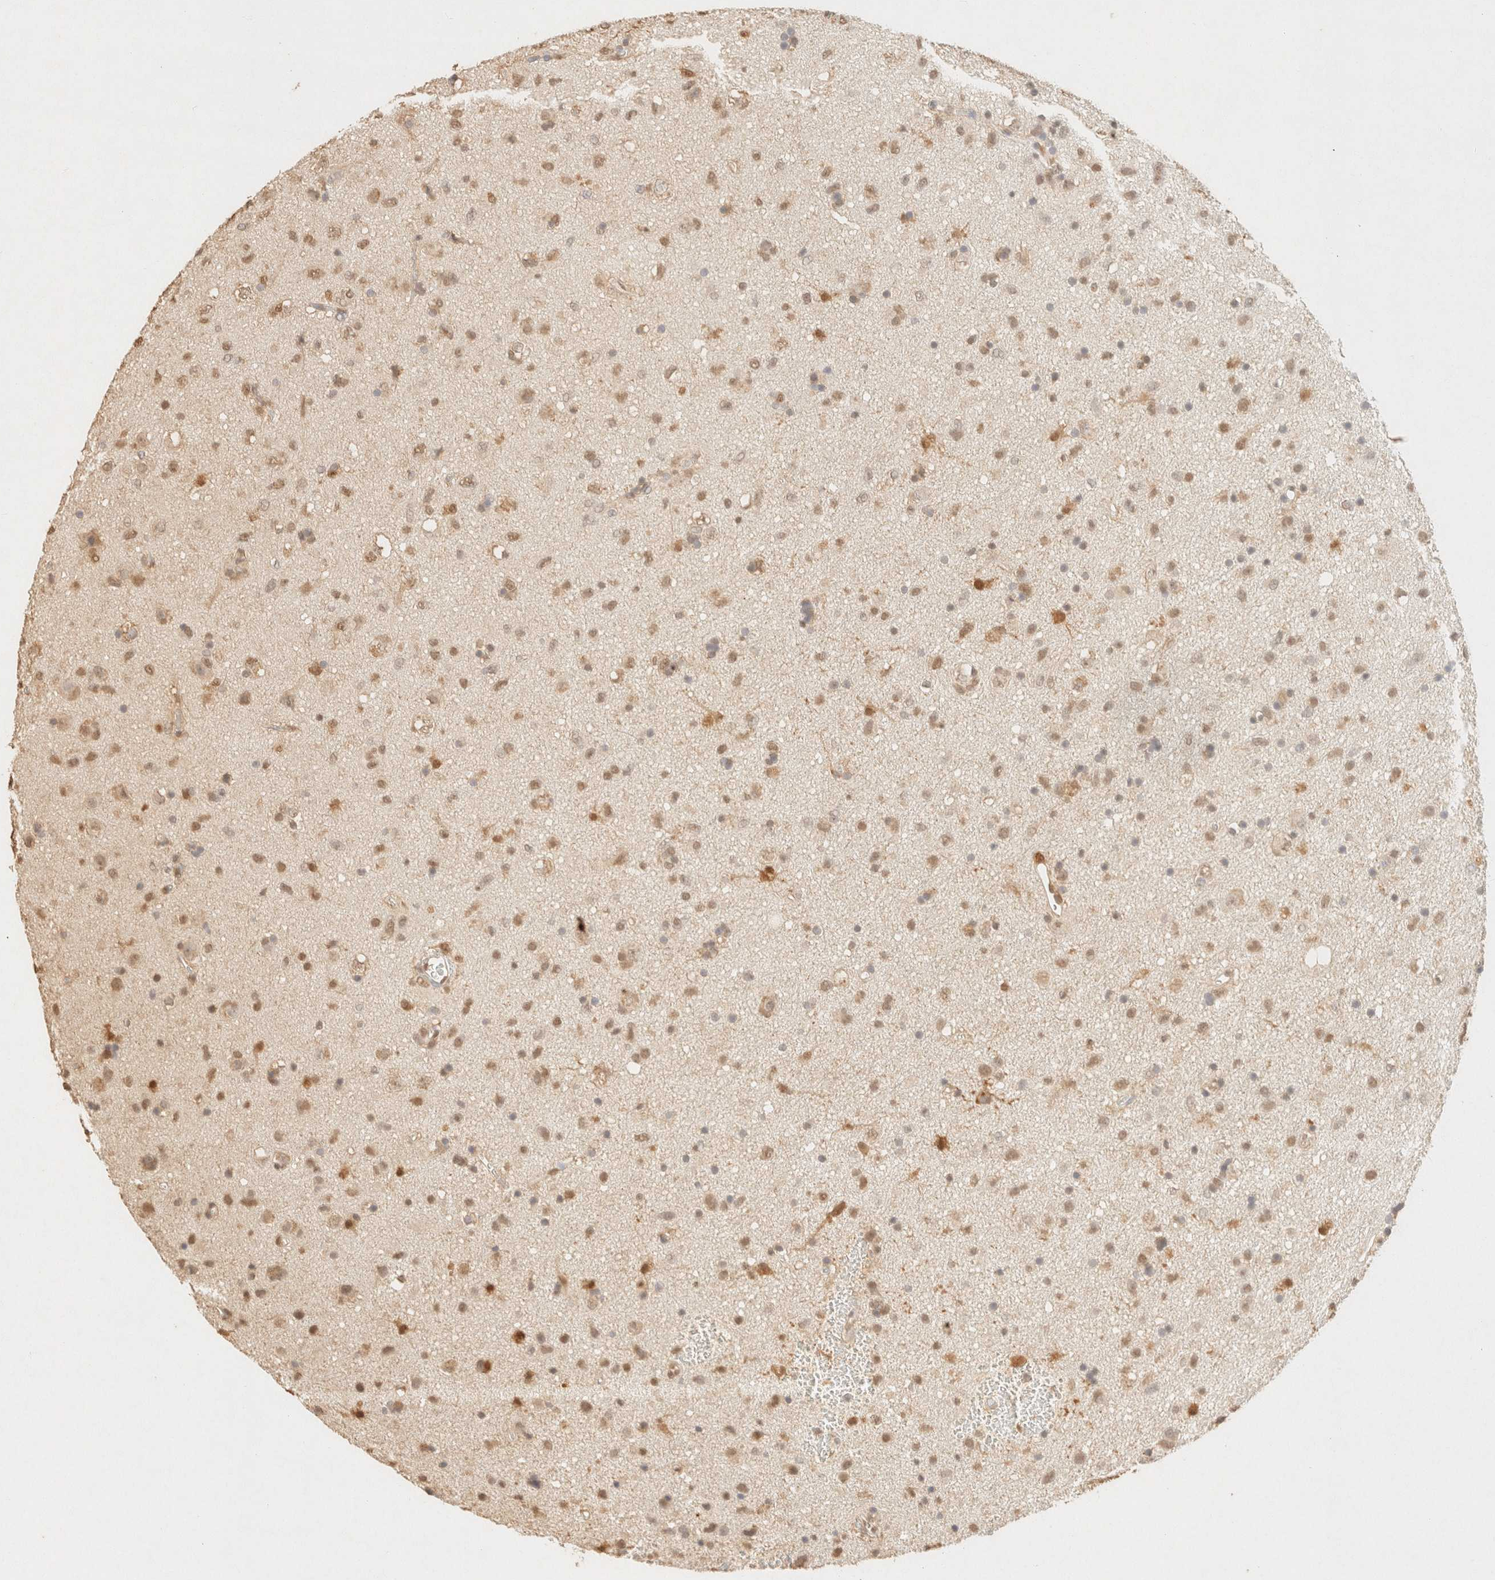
{"staining": {"intensity": "moderate", "quantity": ">75%", "location": "cytoplasmic/membranous,nuclear"}, "tissue": "glioma", "cell_type": "Tumor cells", "image_type": "cancer", "snomed": [{"axis": "morphology", "description": "Glioma, malignant, Low grade"}, {"axis": "topography", "description": "Brain"}], "caption": "This is a micrograph of immunohistochemistry (IHC) staining of glioma, which shows moderate positivity in the cytoplasmic/membranous and nuclear of tumor cells.", "gene": "S100A13", "patient": {"sex": "male", "age": 77}}